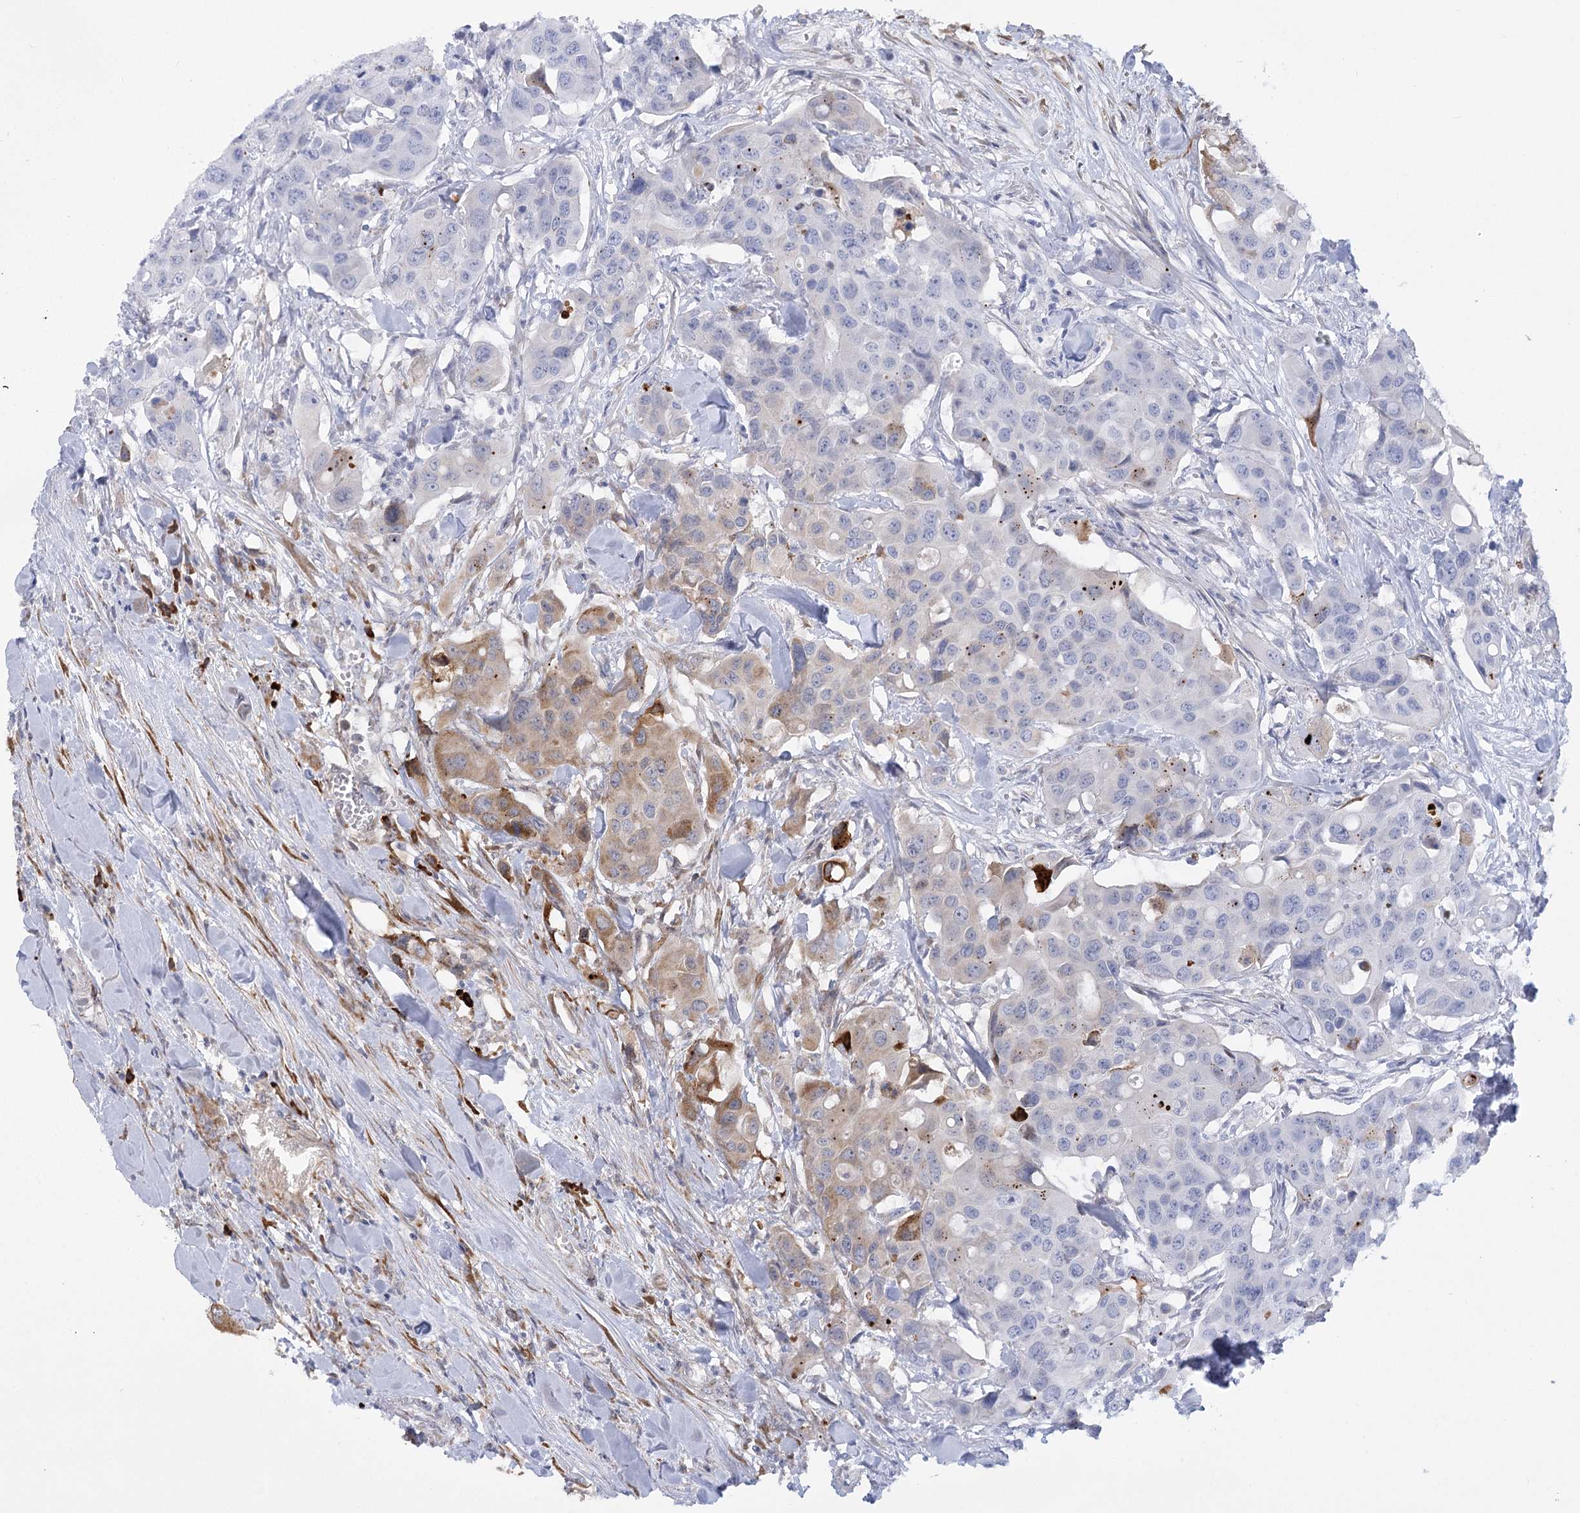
{"staining": {"intensity": "moderate", "quantity": "25%-75%", "location": "cytoplasmic/membranous"}, "tissue": "colorectal cancer", "cell_type": "Tumor cells", "image_type": "cancer", "snomed": [{"axis": "morphology", "description": "Adenocarcinoma, NOS"}, {"axis": "topography", "description": "Colon"}], "caption": "A brown stain shows moderate cytoplasmic/membranous positivity of a protein in human colorectal adenocarcinoma tumor cells.", "gene": "NCKAP5", "patient": {"sex": "male", "age": 77}}